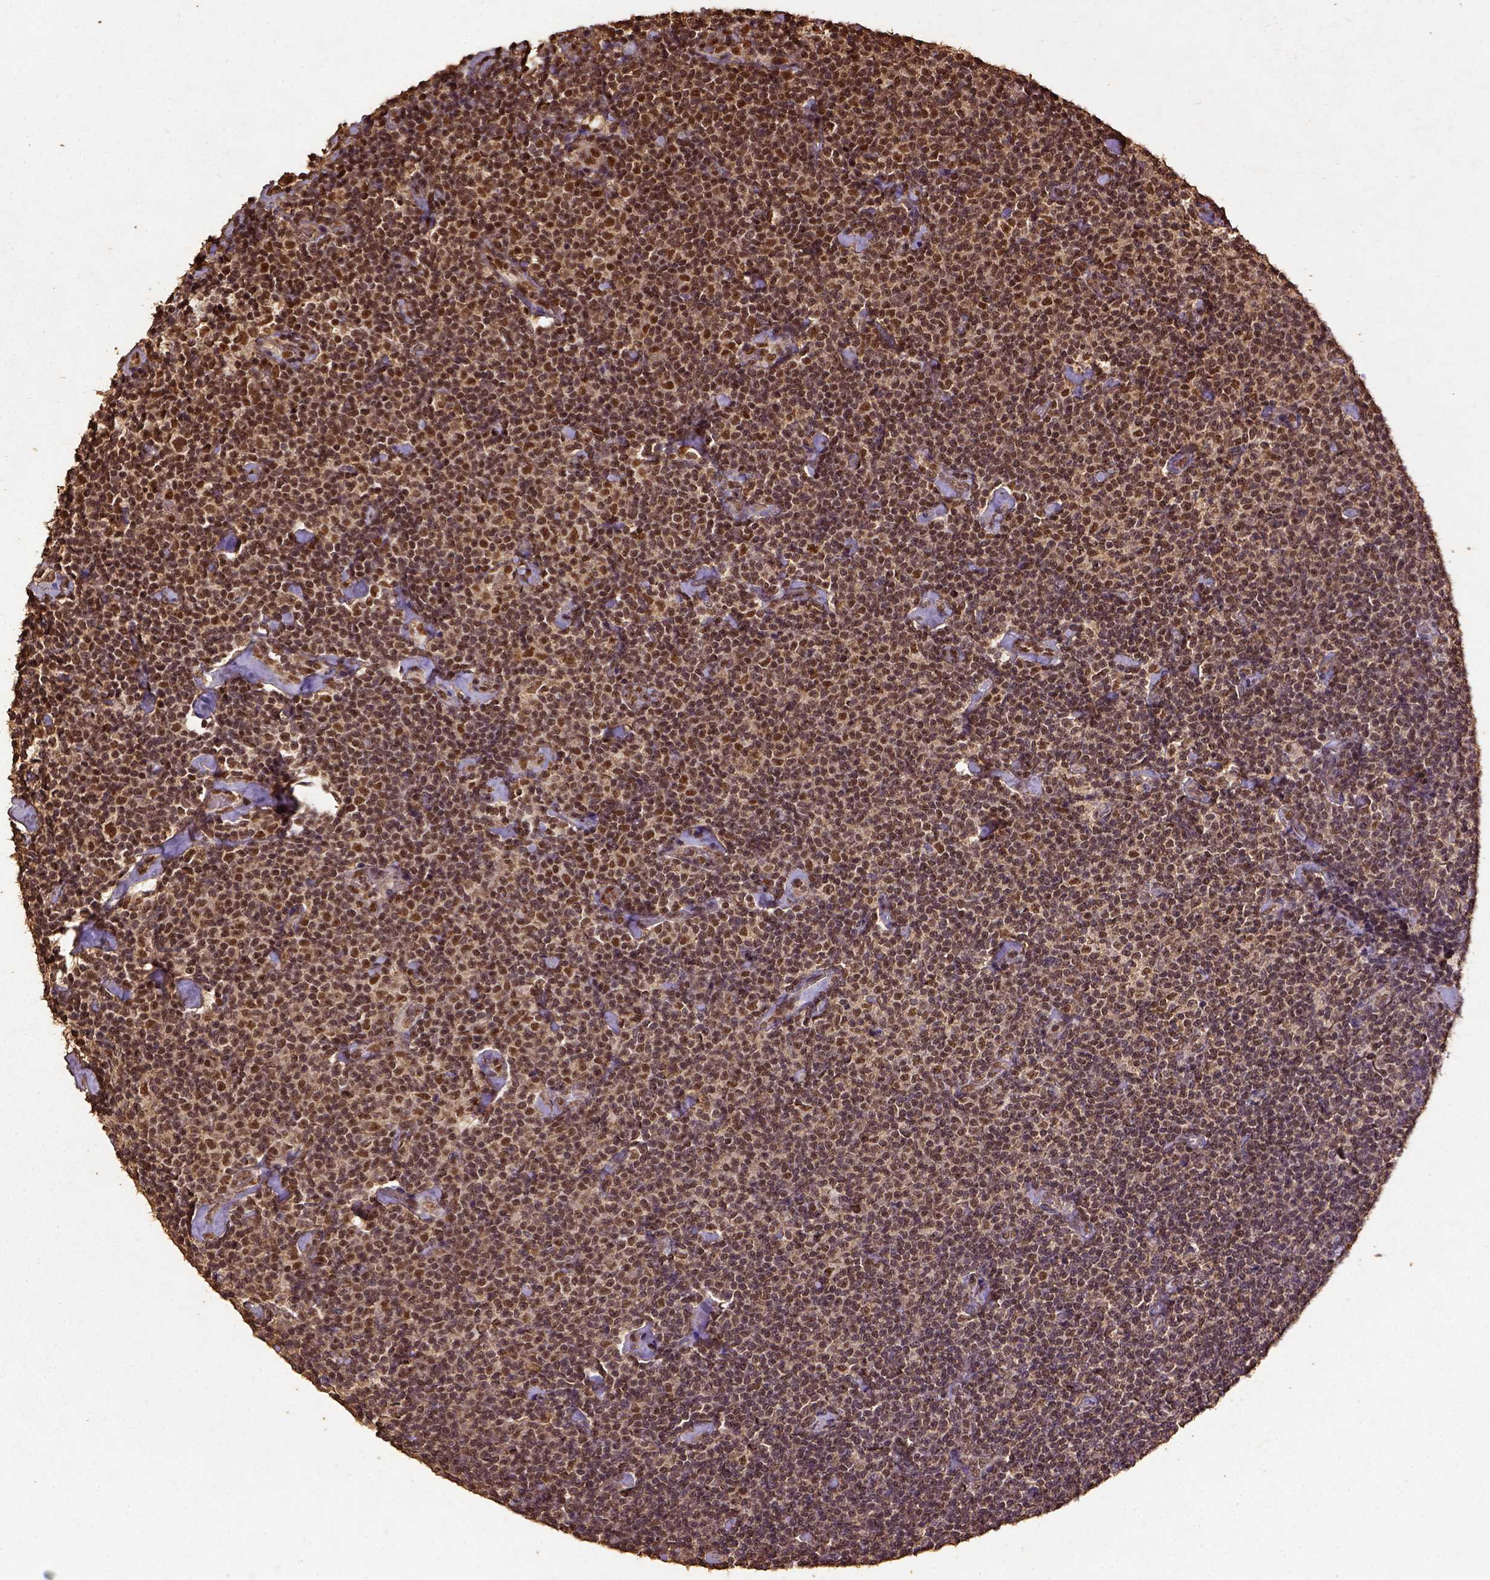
{"staining": {"intensity": "strong", "quantity": ">75%", "location": "nuclear"}, "tissue": "lymphoma", "cell_type": "Tumor cells", "image_type": "cancer", "snomed": [{"axis": "morphology", "description": "Malignant lymphoma, non-Hodgkin's type, Low grade"}, {"axis": "topography", "description": "Lymph node"}], "caption": "The photomicrograph exhibits staining of lymphoma, revealing strong nuclear protein expression (brown color) within tumor cells.", "gene": "NACC1", "patient": {"sex": "male", "age": 81}}